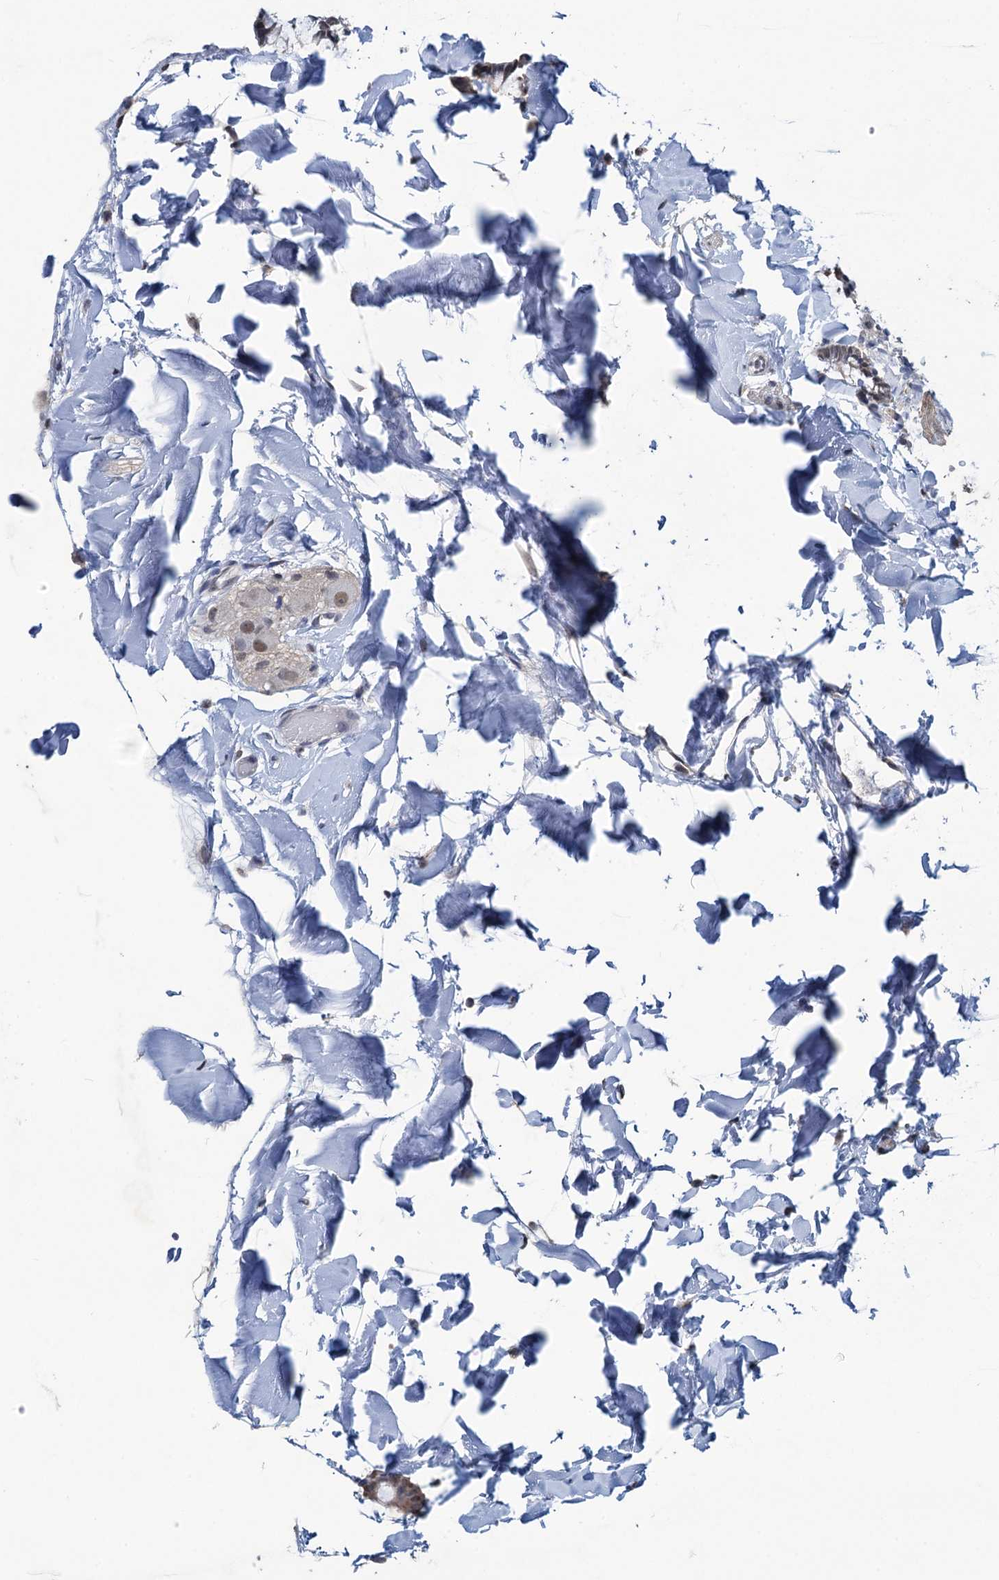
{"staining": {"intensity": "weak", "quantity": ">75%", "location": "cytoplasmic/membranous"}, "tissue": "colon", "cell_type": "Endothelial cells", "image_type": "normal", "snomed": [{"axis": "morphology", "description": "Normal tissue, NOS"}, {"axis": "topography", "description": "Colon"}], "caption": "High-magnification brightfield microscopy of normal colon stained with DAB (3,3'-diaminobenzidine) (brown) and counterstained with hematoxylin (blue). endothelial cells exhibit weak cytoplasmic/membranous expression is identified in approximately>75% of cells. The staining is performed using DAB (3,3'-diaminobenzidine) brown chromogen to label protein expression. The nuclei are counter-stained blue using hematoxylin.", "gene": "RTKN2", "patient": {"sex": "male", "age": 75}}